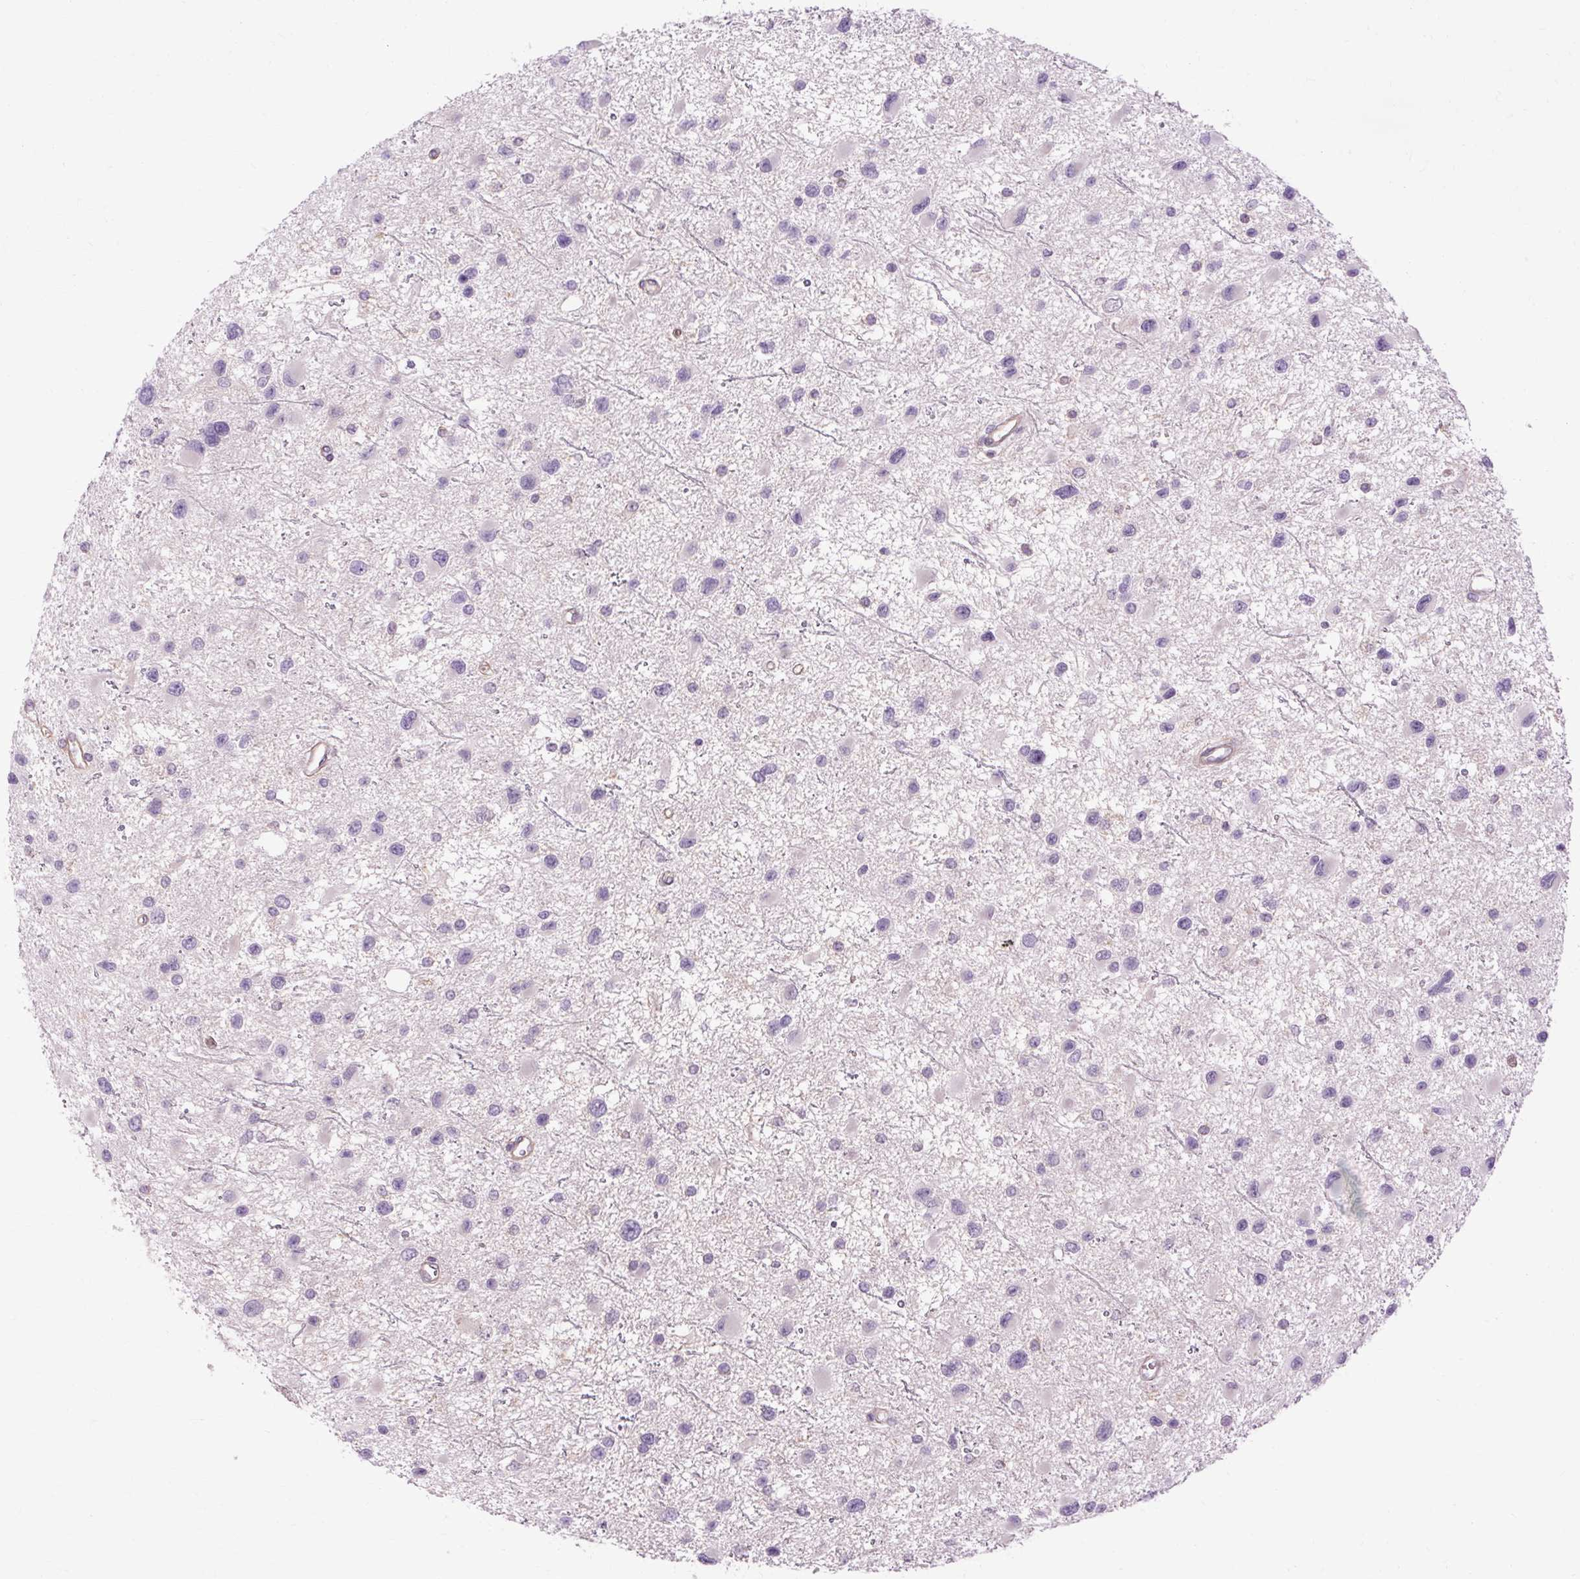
{"staining": {"intensity": "negative", "quantity": "none", "location": "none"}, "tissue": "glioma", "cell_type": "Tumor cells", "image_type": "cancer", "snomed": [{"axis": "morphology", "description": "Glioma, malignant, Low grade"}, {"axis": "topography", "description": "Brain"}], "caption": "The immunohistochemistry (IHC) photomicrograph has no significant expression in tumor cells of malignant glioma (low-grade) tissue.", "gene": "TM6SF1", "patient": {"sex": "female", "age": 32}}